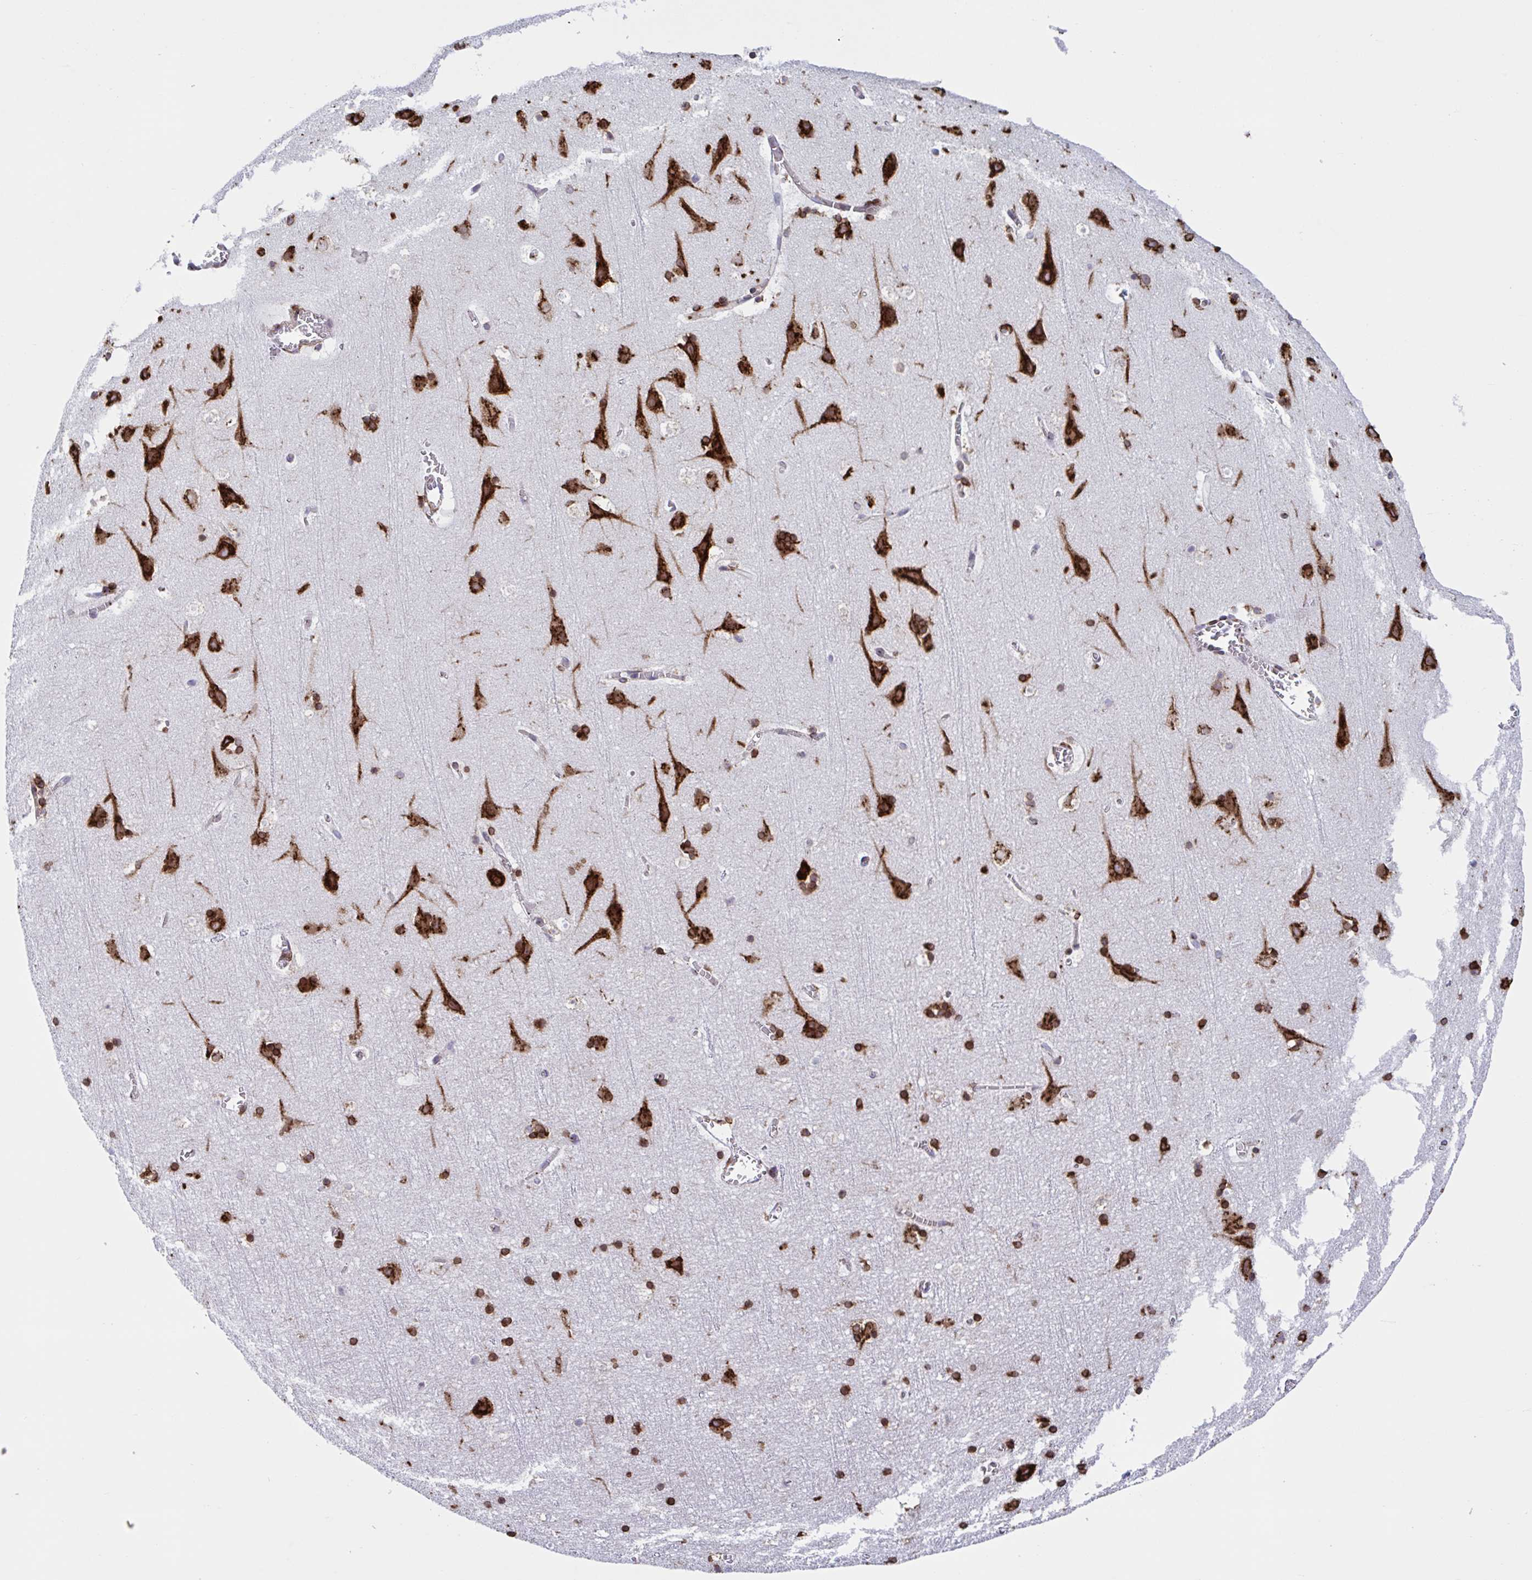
{"staining": {"intensity": "negative", "quantity": "none", "location": "none"}, "tissue": "cerebral cortex", "cell_type": "Endothelial cells", "image_type": "normal", "snomed": [{"axis": "morphology", "description": "Normal tissue, NOS"}, {"axis": "topography", "description": "Cerebral cortex"}], "caption": "IHC image of unremarkable cerebral cortex stained for a protein (brown), which displays no staining in endothelial cells. Nuclei are stained in blue.", "gene": "RFK", "patient": {"sex": "female", "age": 42}}